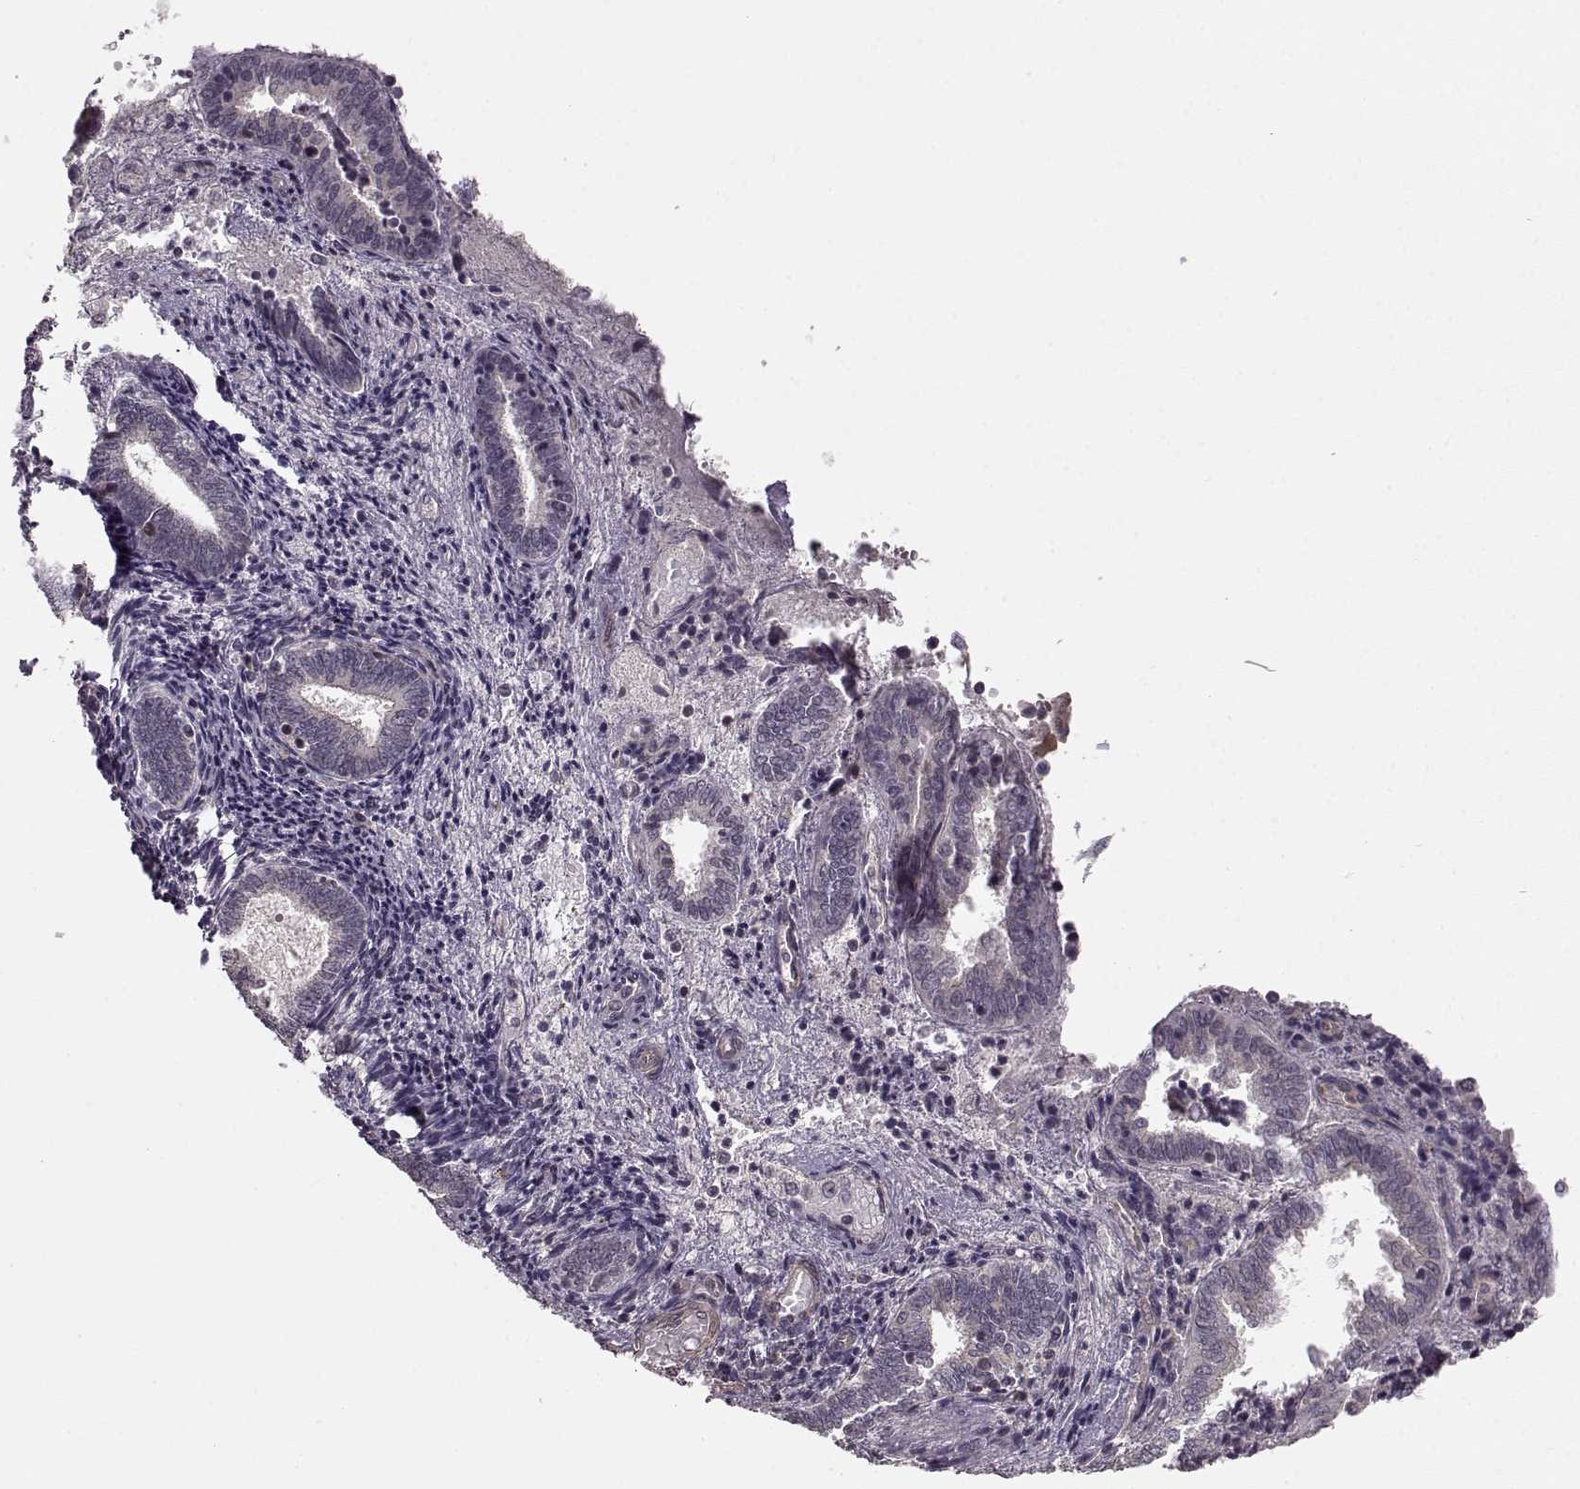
{"staining": {"intensity": "negative", "quantity": "none", "location": "none"}, "tissue": "endometrium", "cell_type": "Cells in endometrial stroma", "image_type": "normal", "snomed": [{"axis": "morphology", "description": "Normal tissue, NOS"}, {"axis": "topography", "description": "Endometrium"}], "caption": "Immunohistochemical staining of unremarkable human endometrium displays no significant staining in cells in endometrial stroma.", "gene": "SLAIN2", "patient": {"sex": "female", "age": 42}}